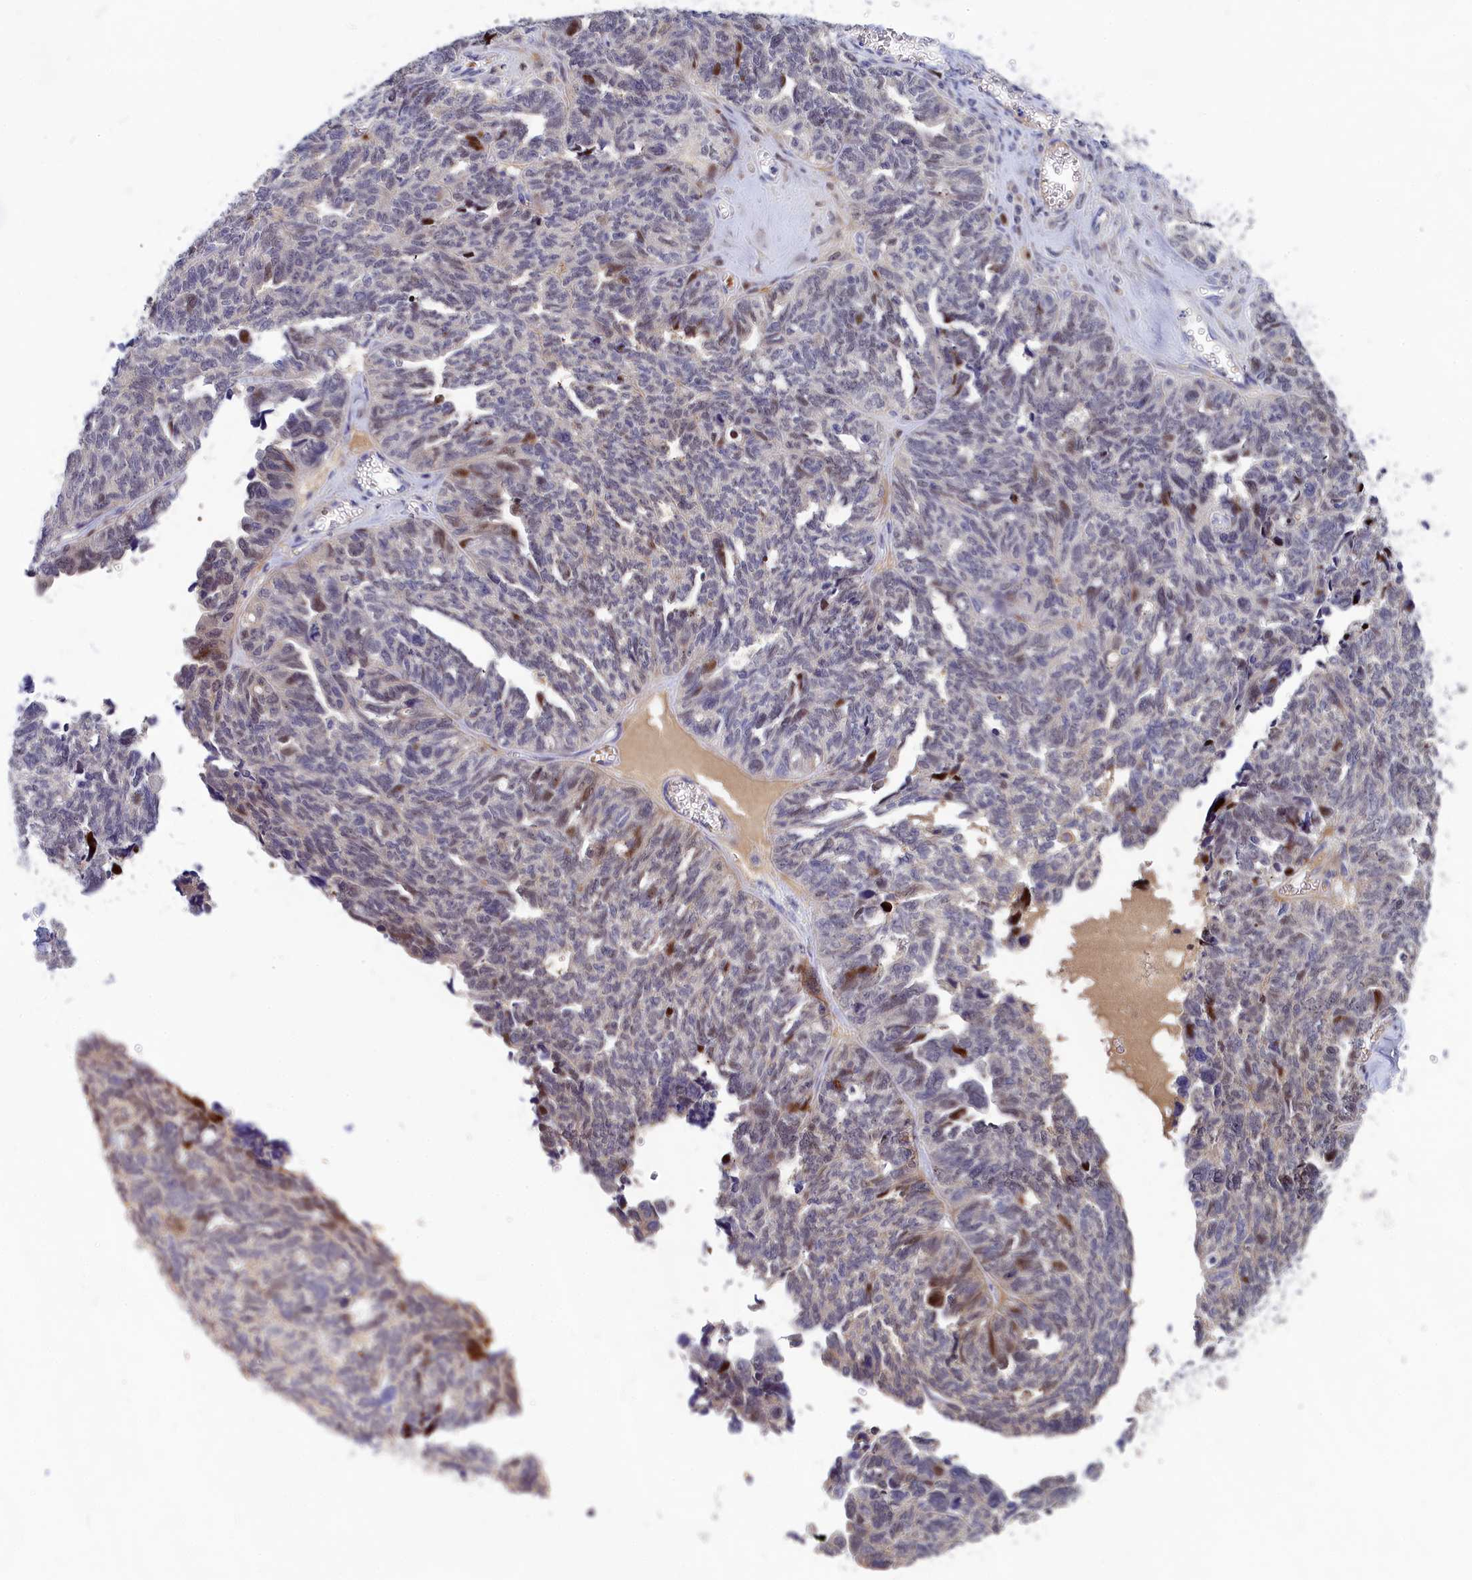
{"staining": {"intensity": "strong", "quantity": "<25%", "location": "cytoplasmic/membranous,nuclear"}, "tissue": "ovarian cancer", "cell_type": "Tumor cells", "image_type": "cancer", "snomed": [{"axis": "morphology", "description": "Cystadenocarcinoma, serous, NOS"}, {"axis": "topography", "description": "Ovary"}], "caption": "Immunohistochemical staining of ovarian serous cystadenocarcinoma reveals medium levels of strong cytoplasmic/membranous and nuclear protein positivity in approximately <25% of tumor cells. Nuclei are stained in blue.", "gene": "NKPD1", "patient": {"sex": "female", "age": 79}}